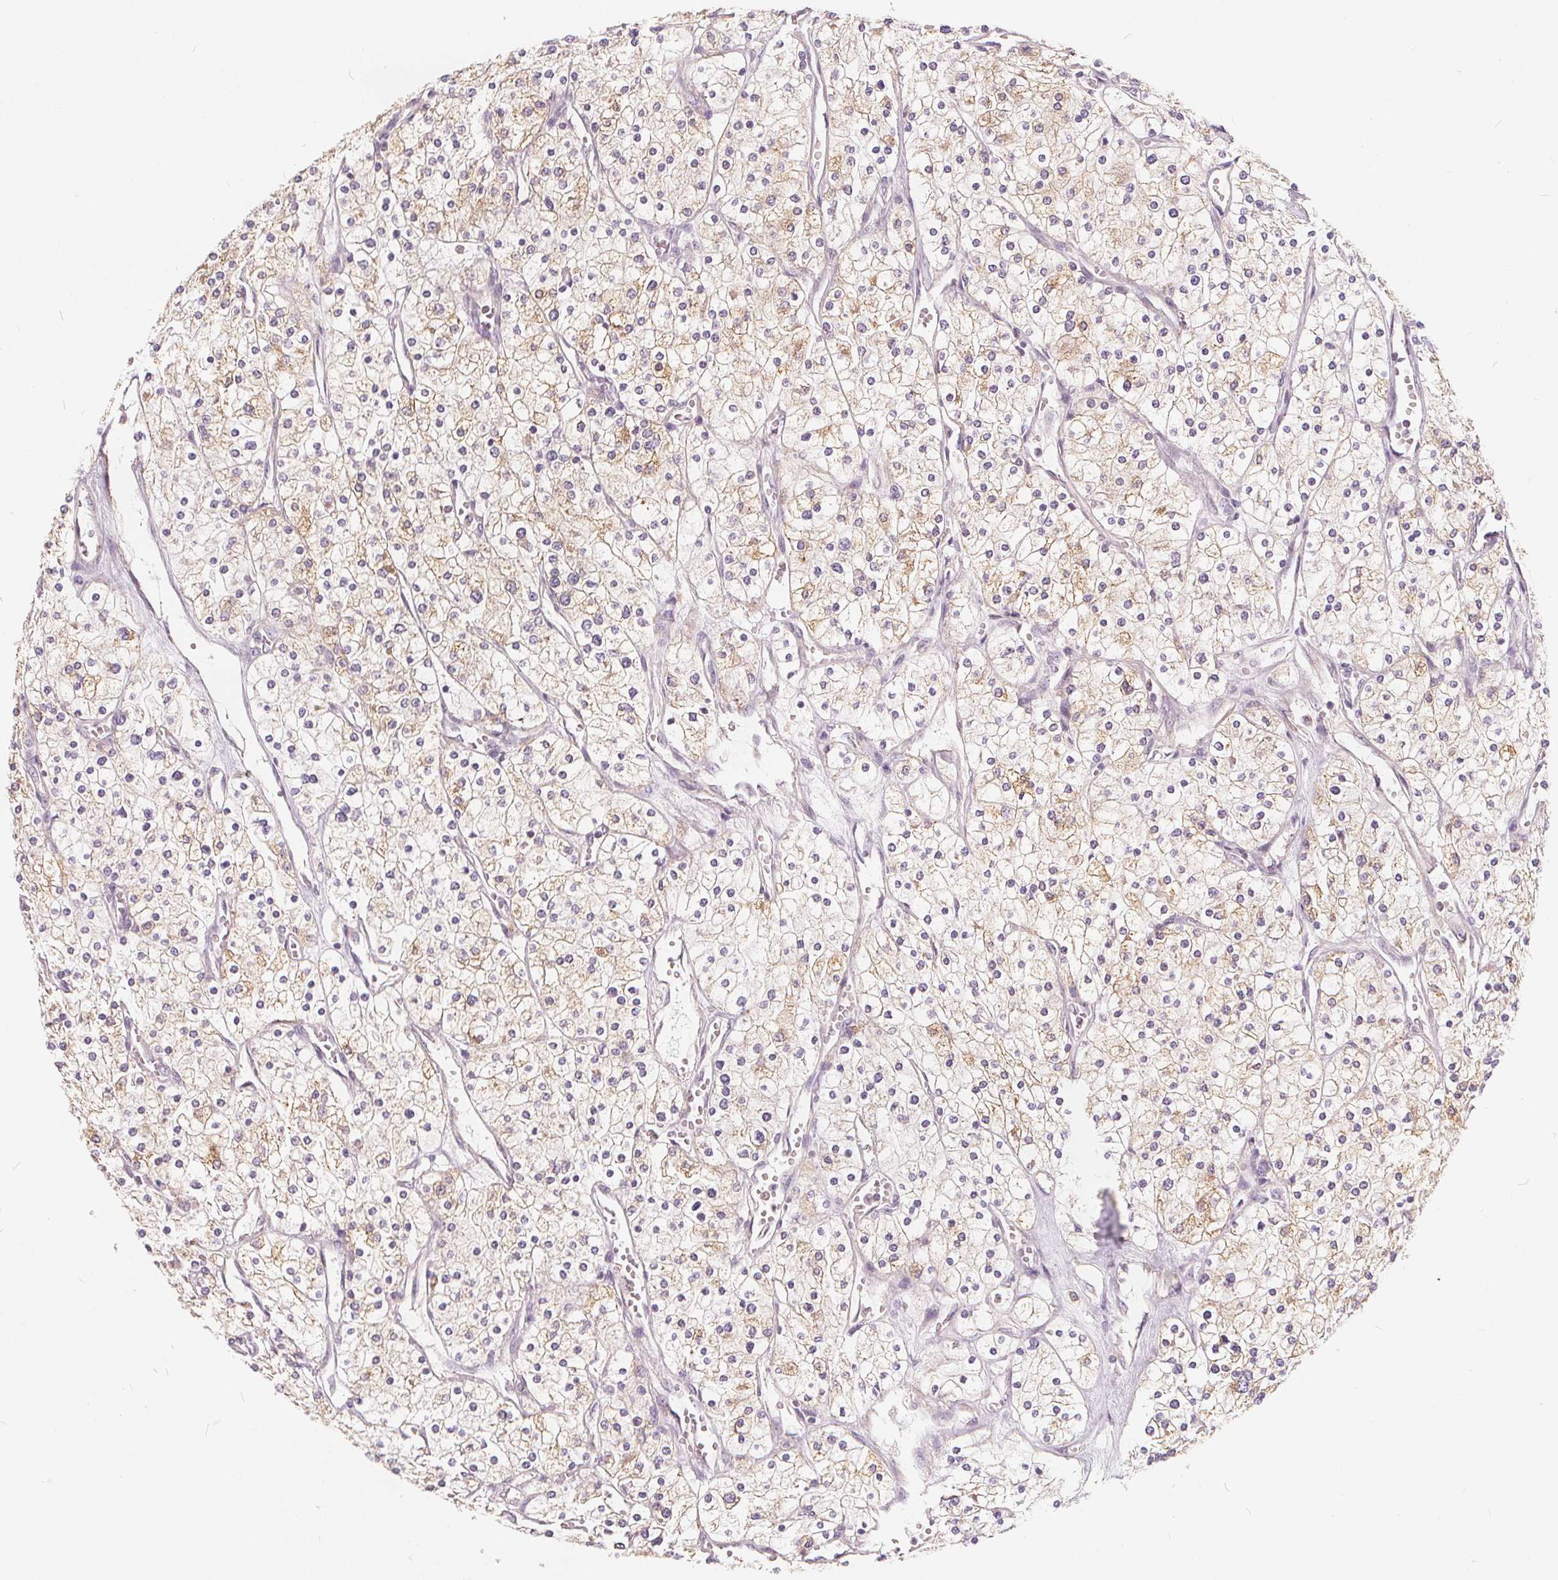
{"staining": {"intensity": "weak", "quantity": "25%-75%", "location": "cytoplasmic/membranous"}, "tissue": "renal cancer", "cell_type": "Tumor cells", "image_type": "cancer", "snomed": [{"axis": "morphology", "description": "Adenocarcinoma, NOS"}, {"axis": "topography", "description": "Kidney"}], "caption": "Renal cancer (adenocarcinoma) was stained to show a protein in brown. There is low levels of weak cytoplasmic/membranous positivity in about 25%-75% of tumor cells.", "gene": "DRC3", "patient": {"sex": "male", "age": 80}}